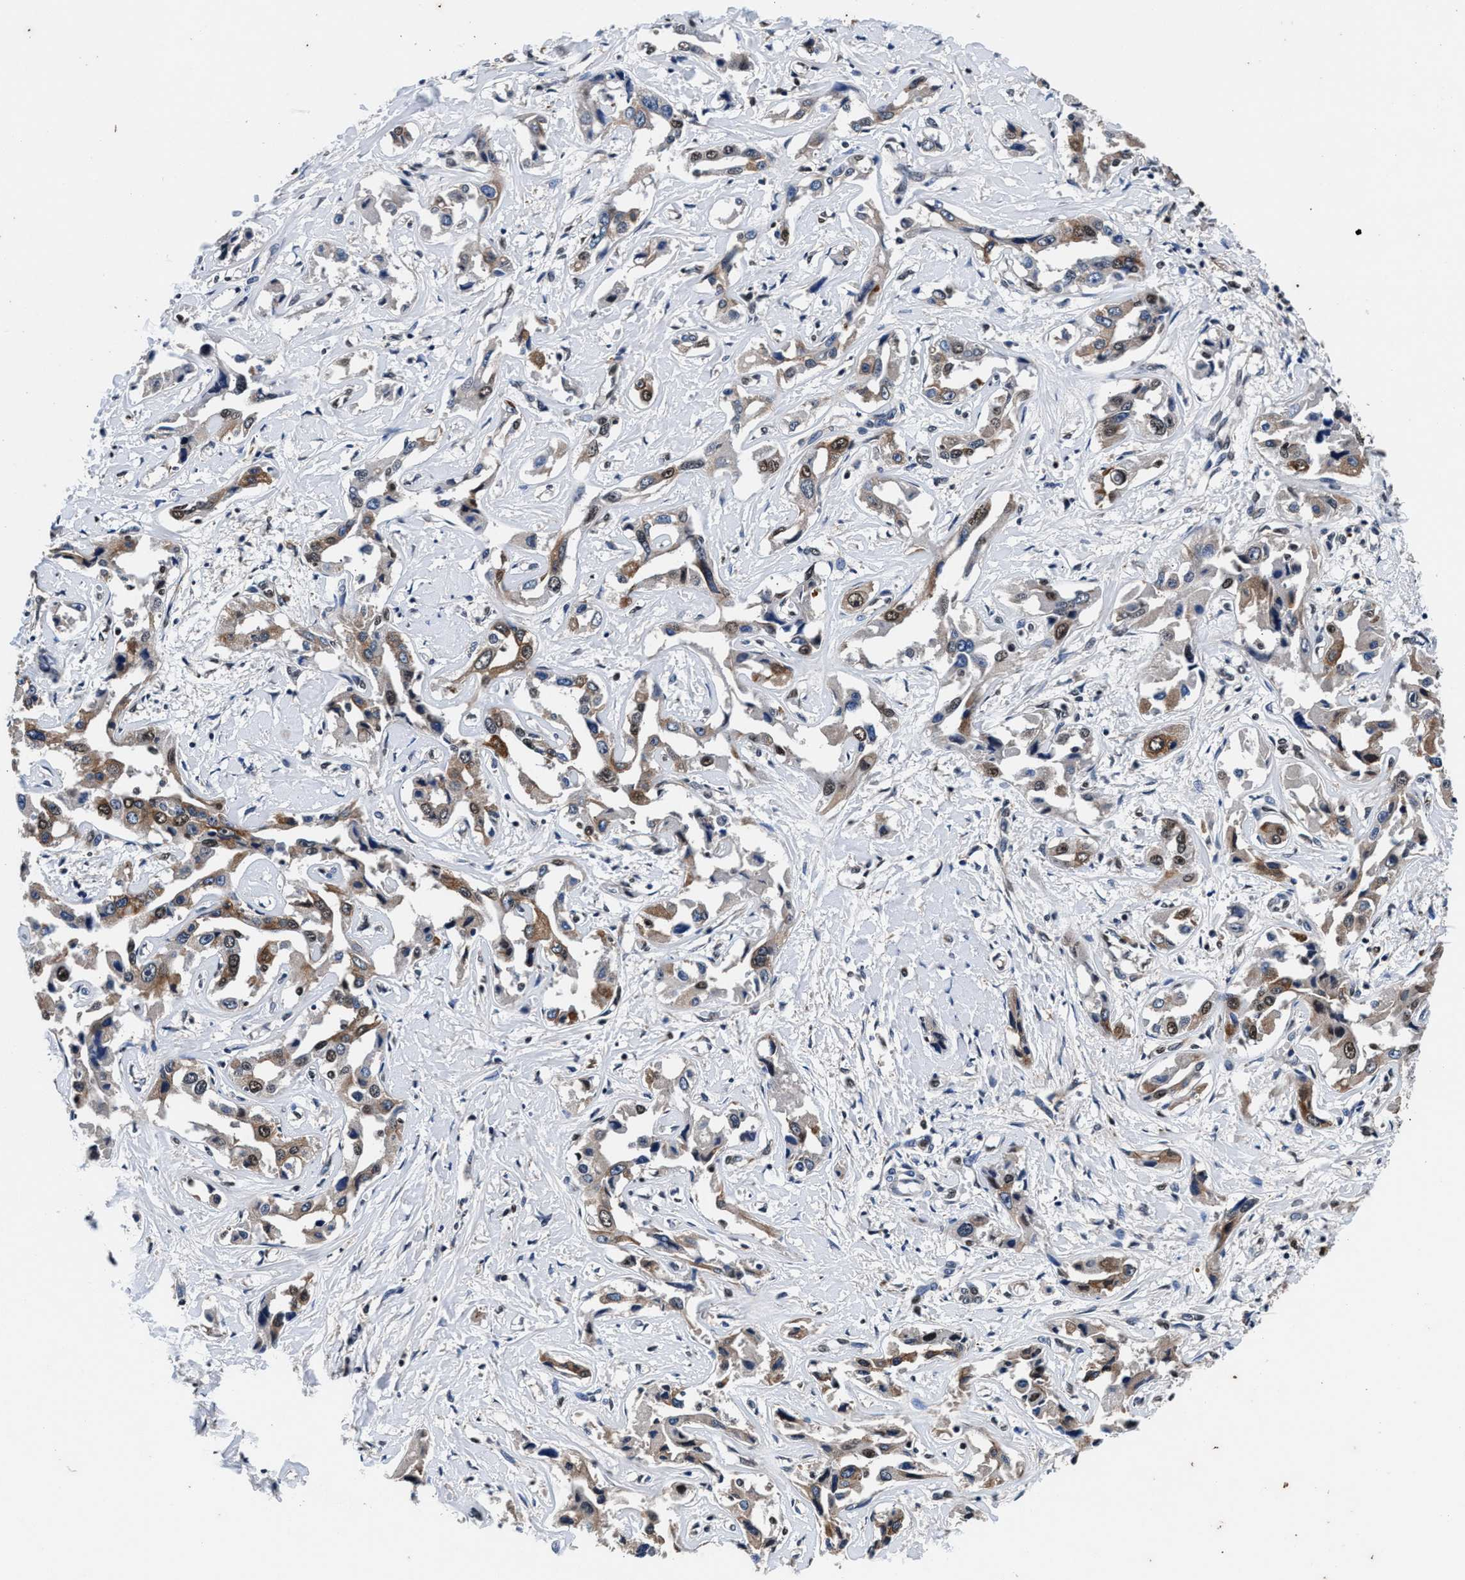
{"staining": {"intensity": "moderate", "quantity": "25%-75%", "location": "cytoplasmic/membranous,nuclear"}, "tissue": "liver cancer", "cell_type": "Tumor cells", "image_type": "cancer", "snomed": [{"axis": "morphology", "description": "Cholangiocarcinoma"}, {"axis": "topography", "description": "Liver"}], "caption": "Moderate cytoplasmic/membranous and nuclear staining for a protein is present in approximately 25%-75% of tumor cells of liver cholangiocarcinoma using immunohistochemistry (IHC).", "gene": "USP16", "patient": {"sex": "male", "age": 59}}